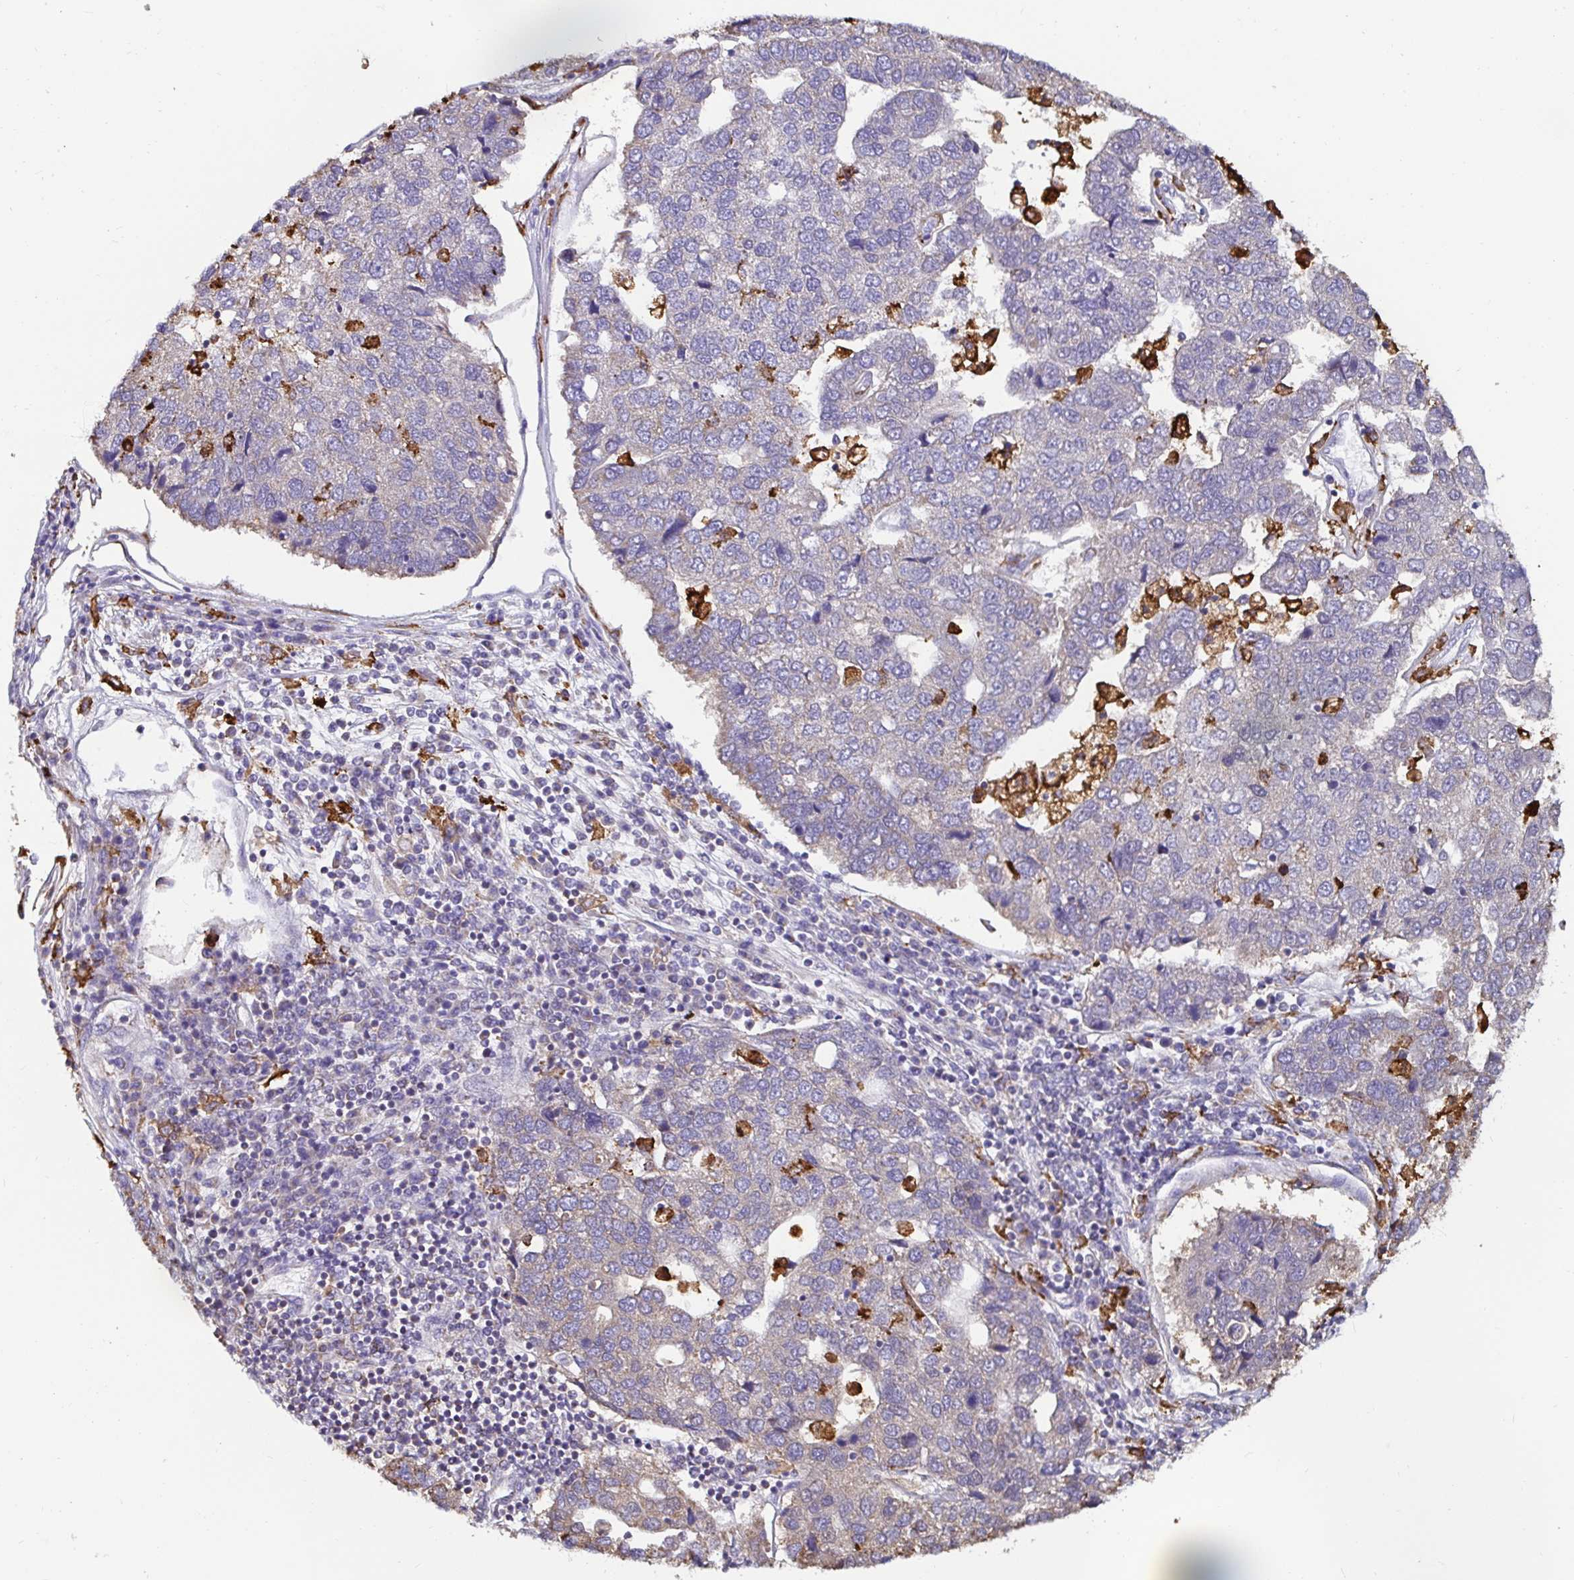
{"staining": {"intensity": "weak", "quantity": "<25%", "location": "cytoplasmic/membranous"}, "tissue": "pancreatic cancer", "cell_type": "Tumor cells", "image_type": "cancer", "snomed": [{"axis": "morphology", "description": "Adenocarcinoma, NOS"}, {"axis": "topography", "description": "Pancreas"}], "caption": "Tumor cells show no significant protein positivity in pancreatic cancer (adenocarcinoma). The staining is performed using DAB (3,3'-diaminobenzidine) brown chromogen with nuclei counter-stained in using hematoxylin.", "gene": "MSR1", "patient": {"sex": "female", "age": 61}}